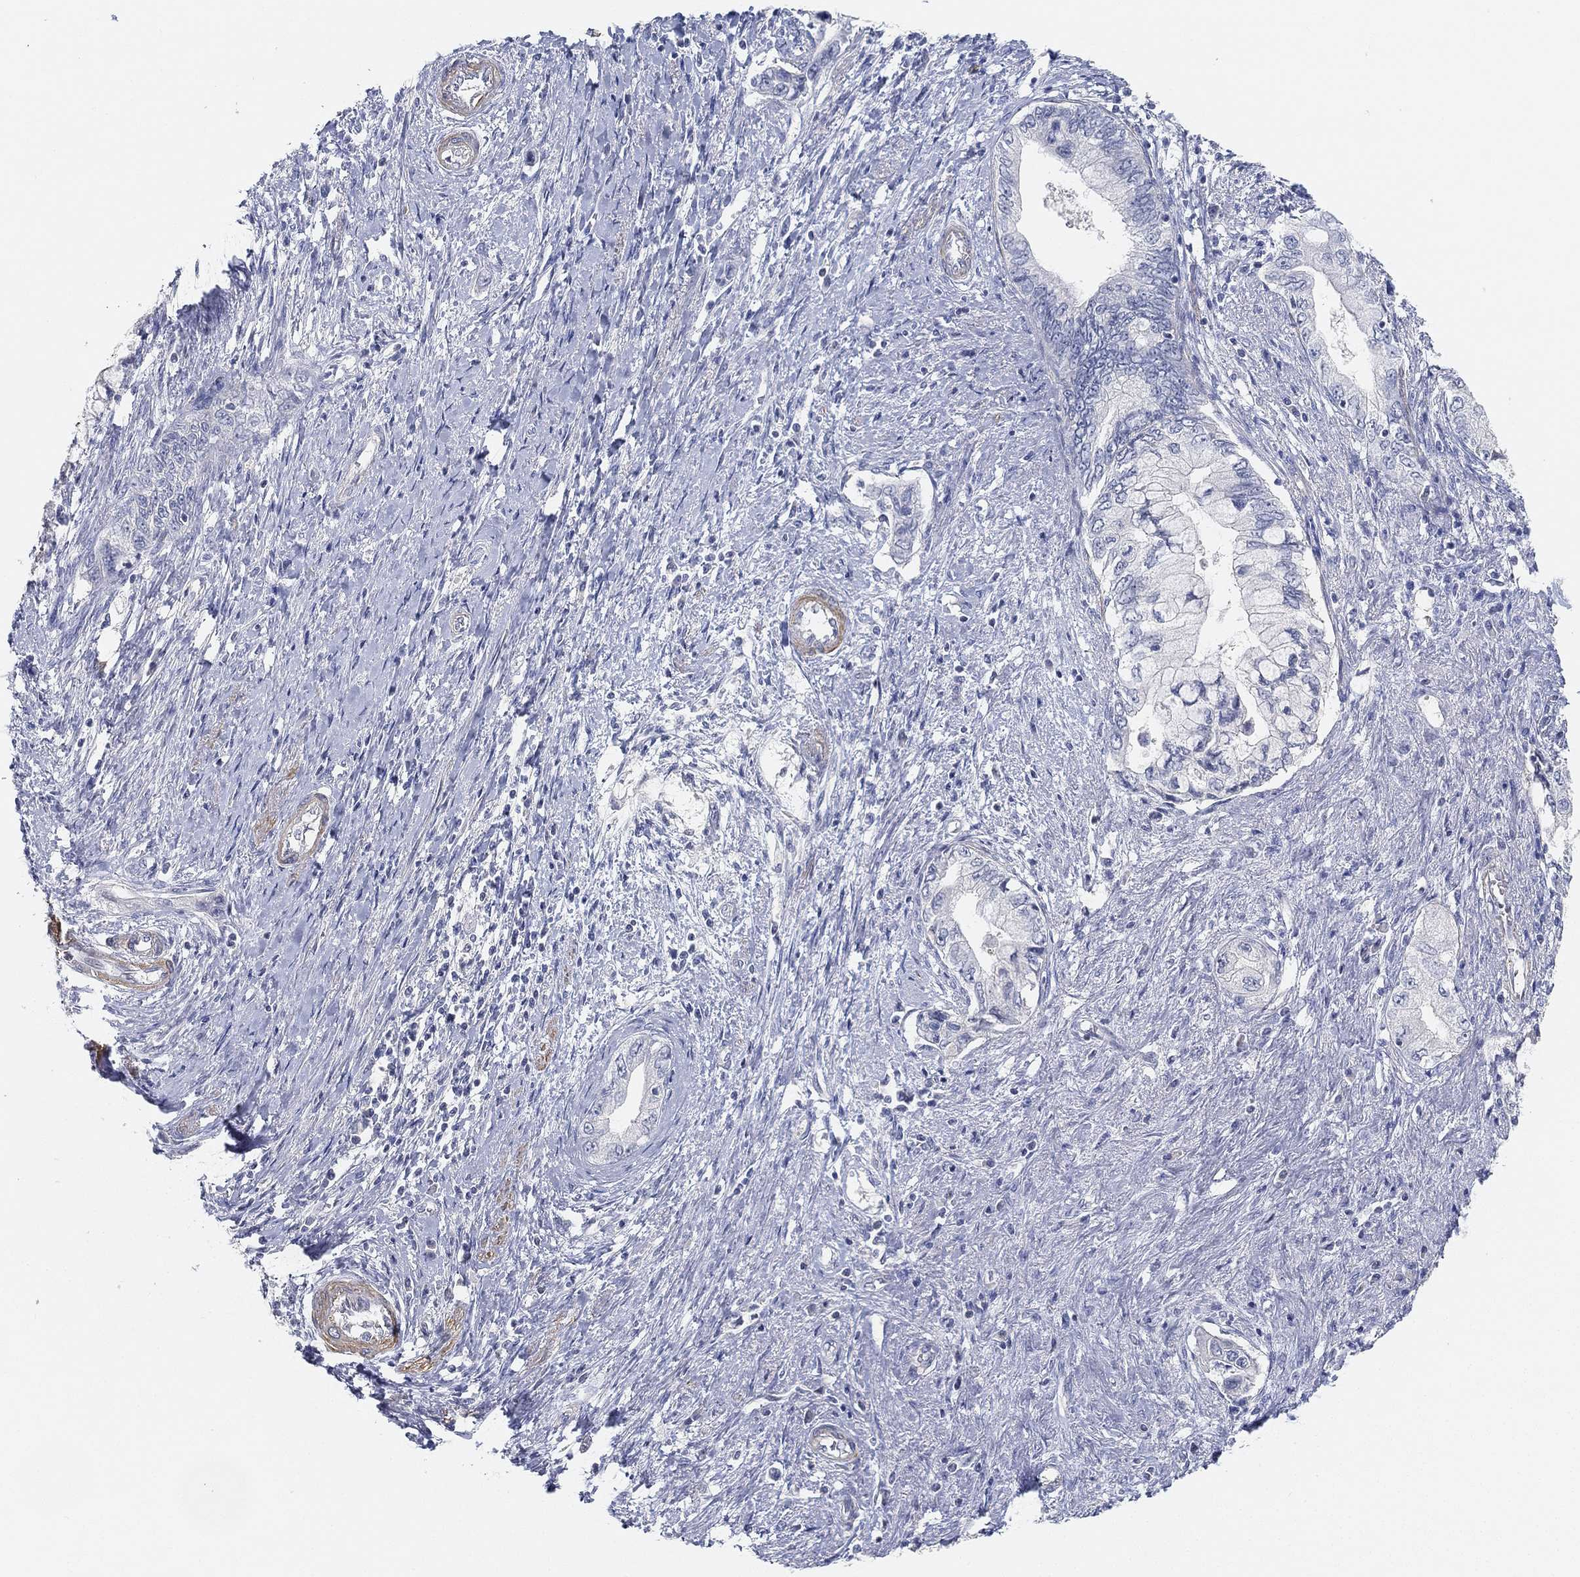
{"staining": {"intensity": "negative", "quantity": "none", "location": "none"}, "tissue": "pancreatic cancer", "cell_type": "Tumor cells", "image_type": "cancer", "snomed": [{"axis": "morphology", "description": "Adenocarcinoma, NOS"}, {"axis": "topography", "description": "Pancreas"}], "caption": "DAB (3,3'-diaminobenzidine) immunohistochemical staining of human pancreatic adenocarcinoma displays no significant staining in tumor cells.", "gene": "GPR61", "patient": {"sex": "female", "age": 73}}